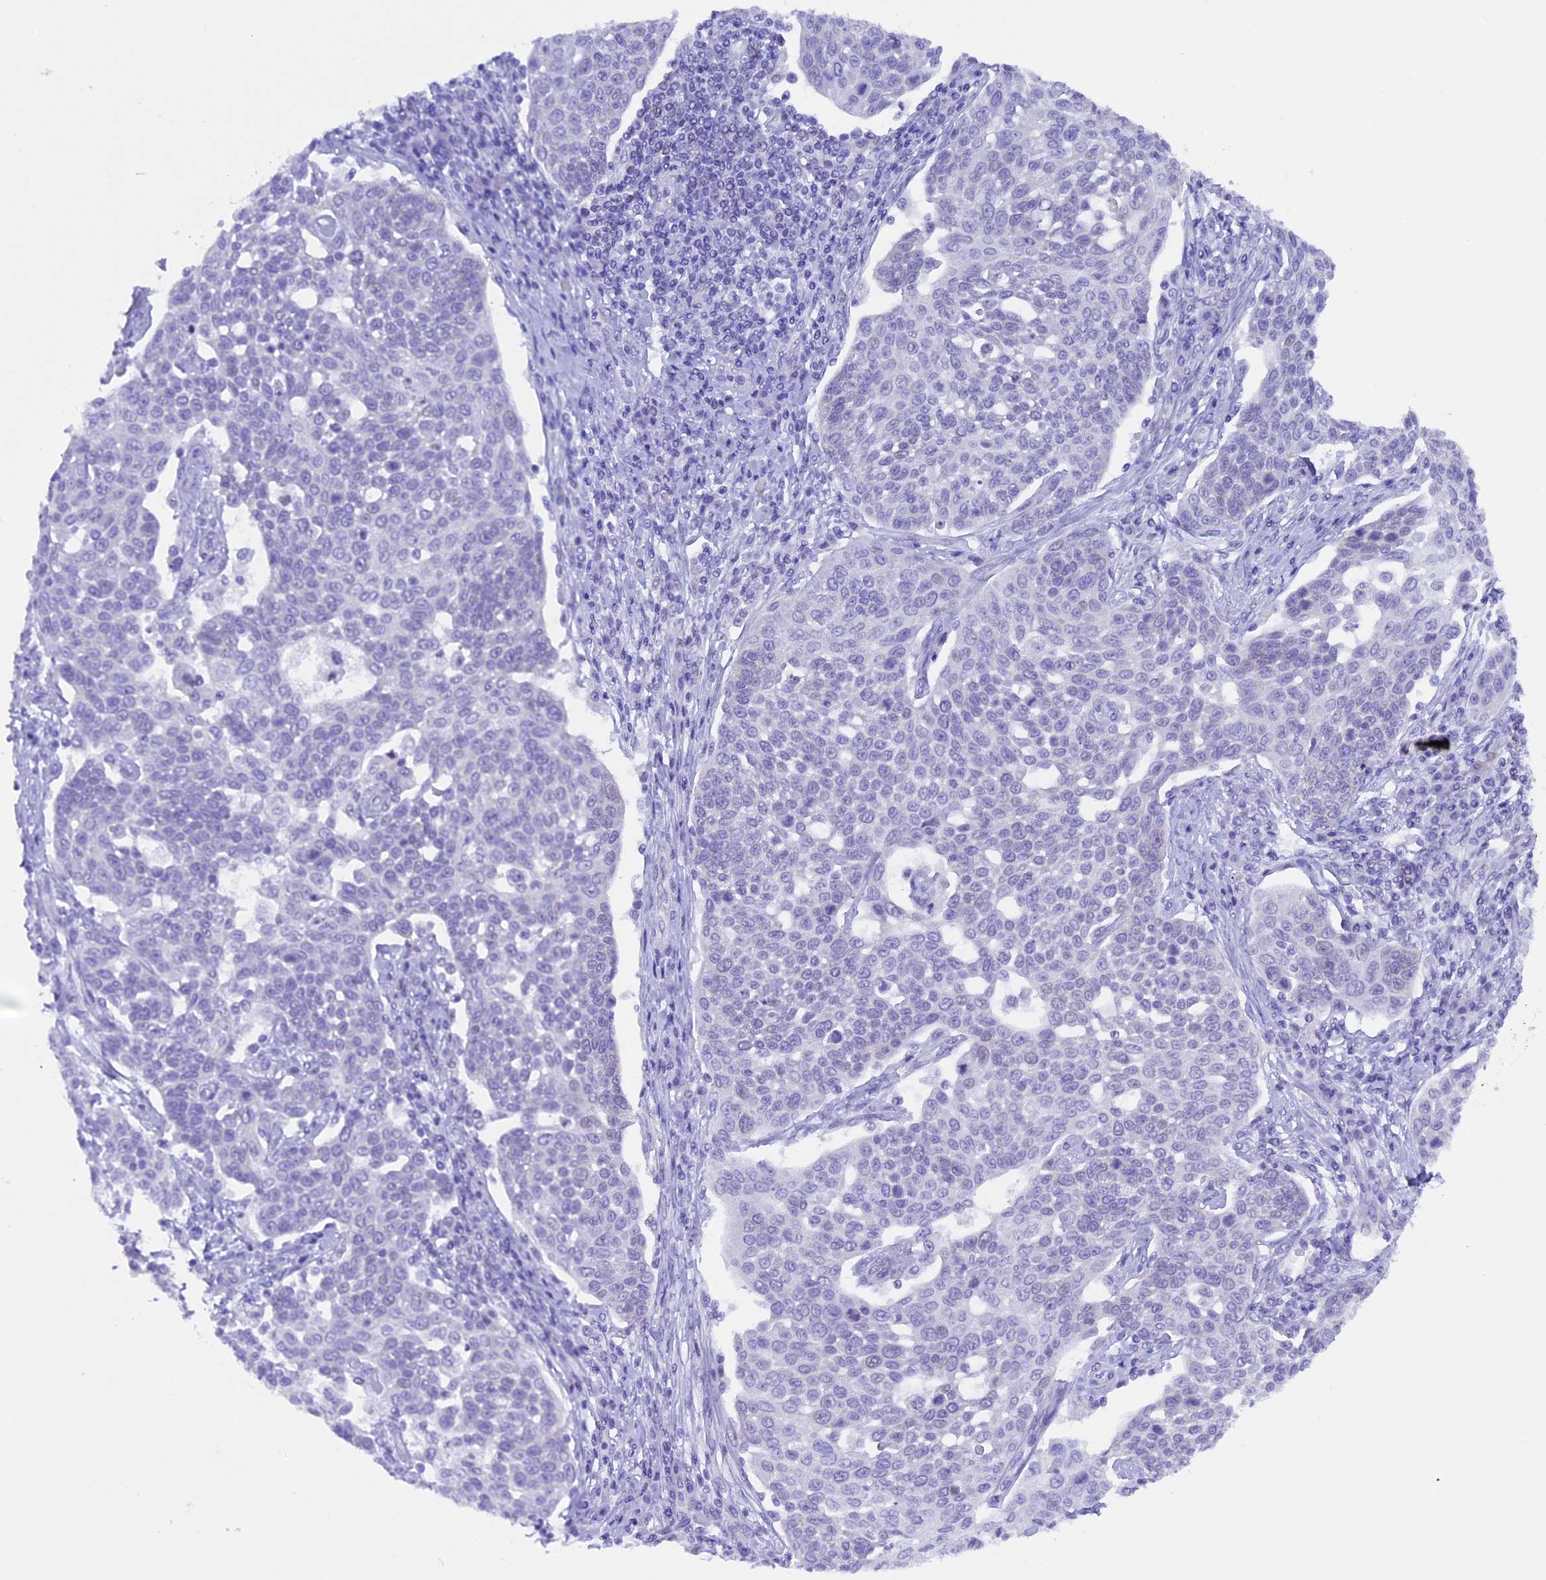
{"staining": {"intensity": "negative", "quantity": "none", "location": "none"}, "tissue": "cervical cancer", "cell_type": "Tumor cells", "image_type": "cancer", "snomed": [{"axis": "morphology", "description": "Squamous cell carcinoma, NOS"}, {"axis": "topography", "description": "Cervix"}], "caption": "Photomicrograph shows no protein positivity in tumor cells of squamous cell carcinoma (cervical) tissue.", "gene": "TFAM", "patient": {"sex": "female", "age": 34}}